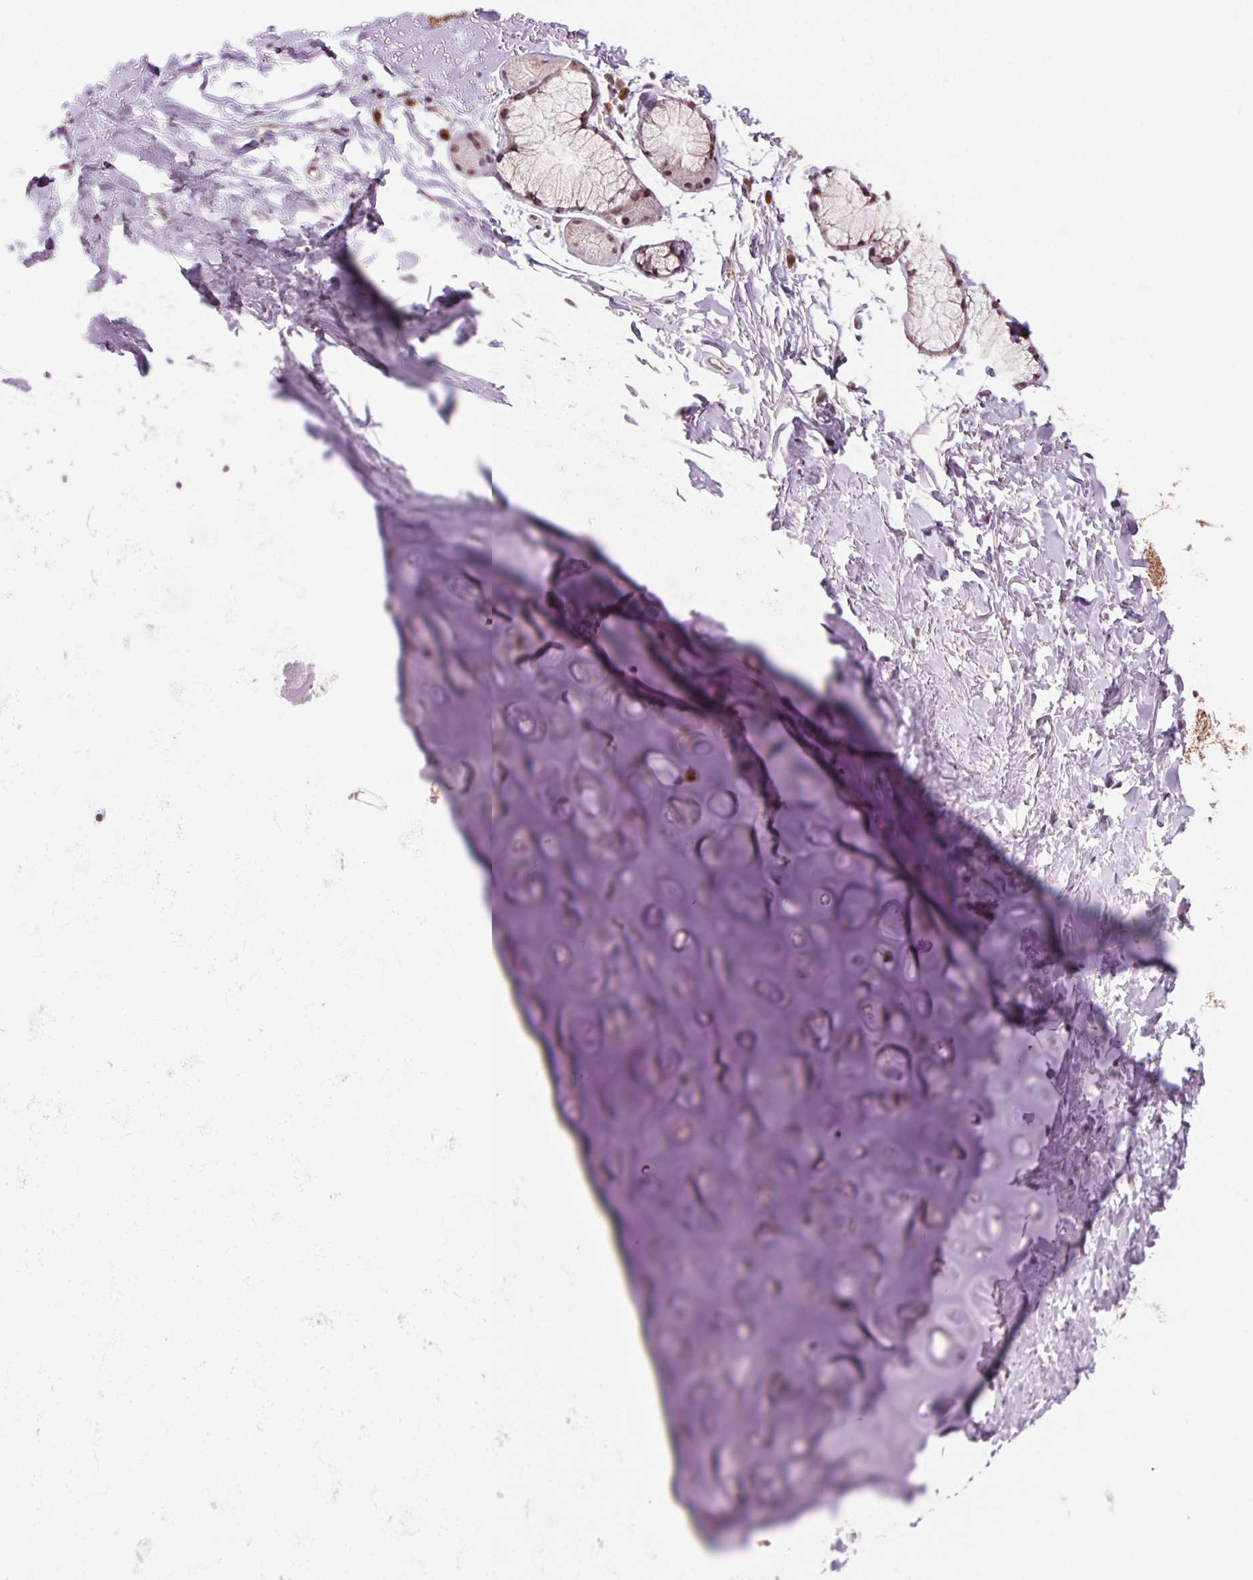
{"staining": {"intensity": "moderate", "quantity": "<25%", "location": "cytoplasmic/membranous"}, "tissue": "soft tissue", "cell_type": "Chondrocytes", "image_type": "normal", "snomed": [{"axis": "morphology", "description": "Normal tissue, NOS"}, {"axis": "topography", "description": "Cartilage tissue"}, {"axis": "topography", "description": "Bronchus"}], "caption": "Immunohistochemical staining of normal human soft tissue exhibits <25% levels of moderate cytoplasmic/membranous protein positivity in approximately <25% of chondrocytes.", "gene": "CHMP4B", "patient": {"sex": "female", "age": 79}}